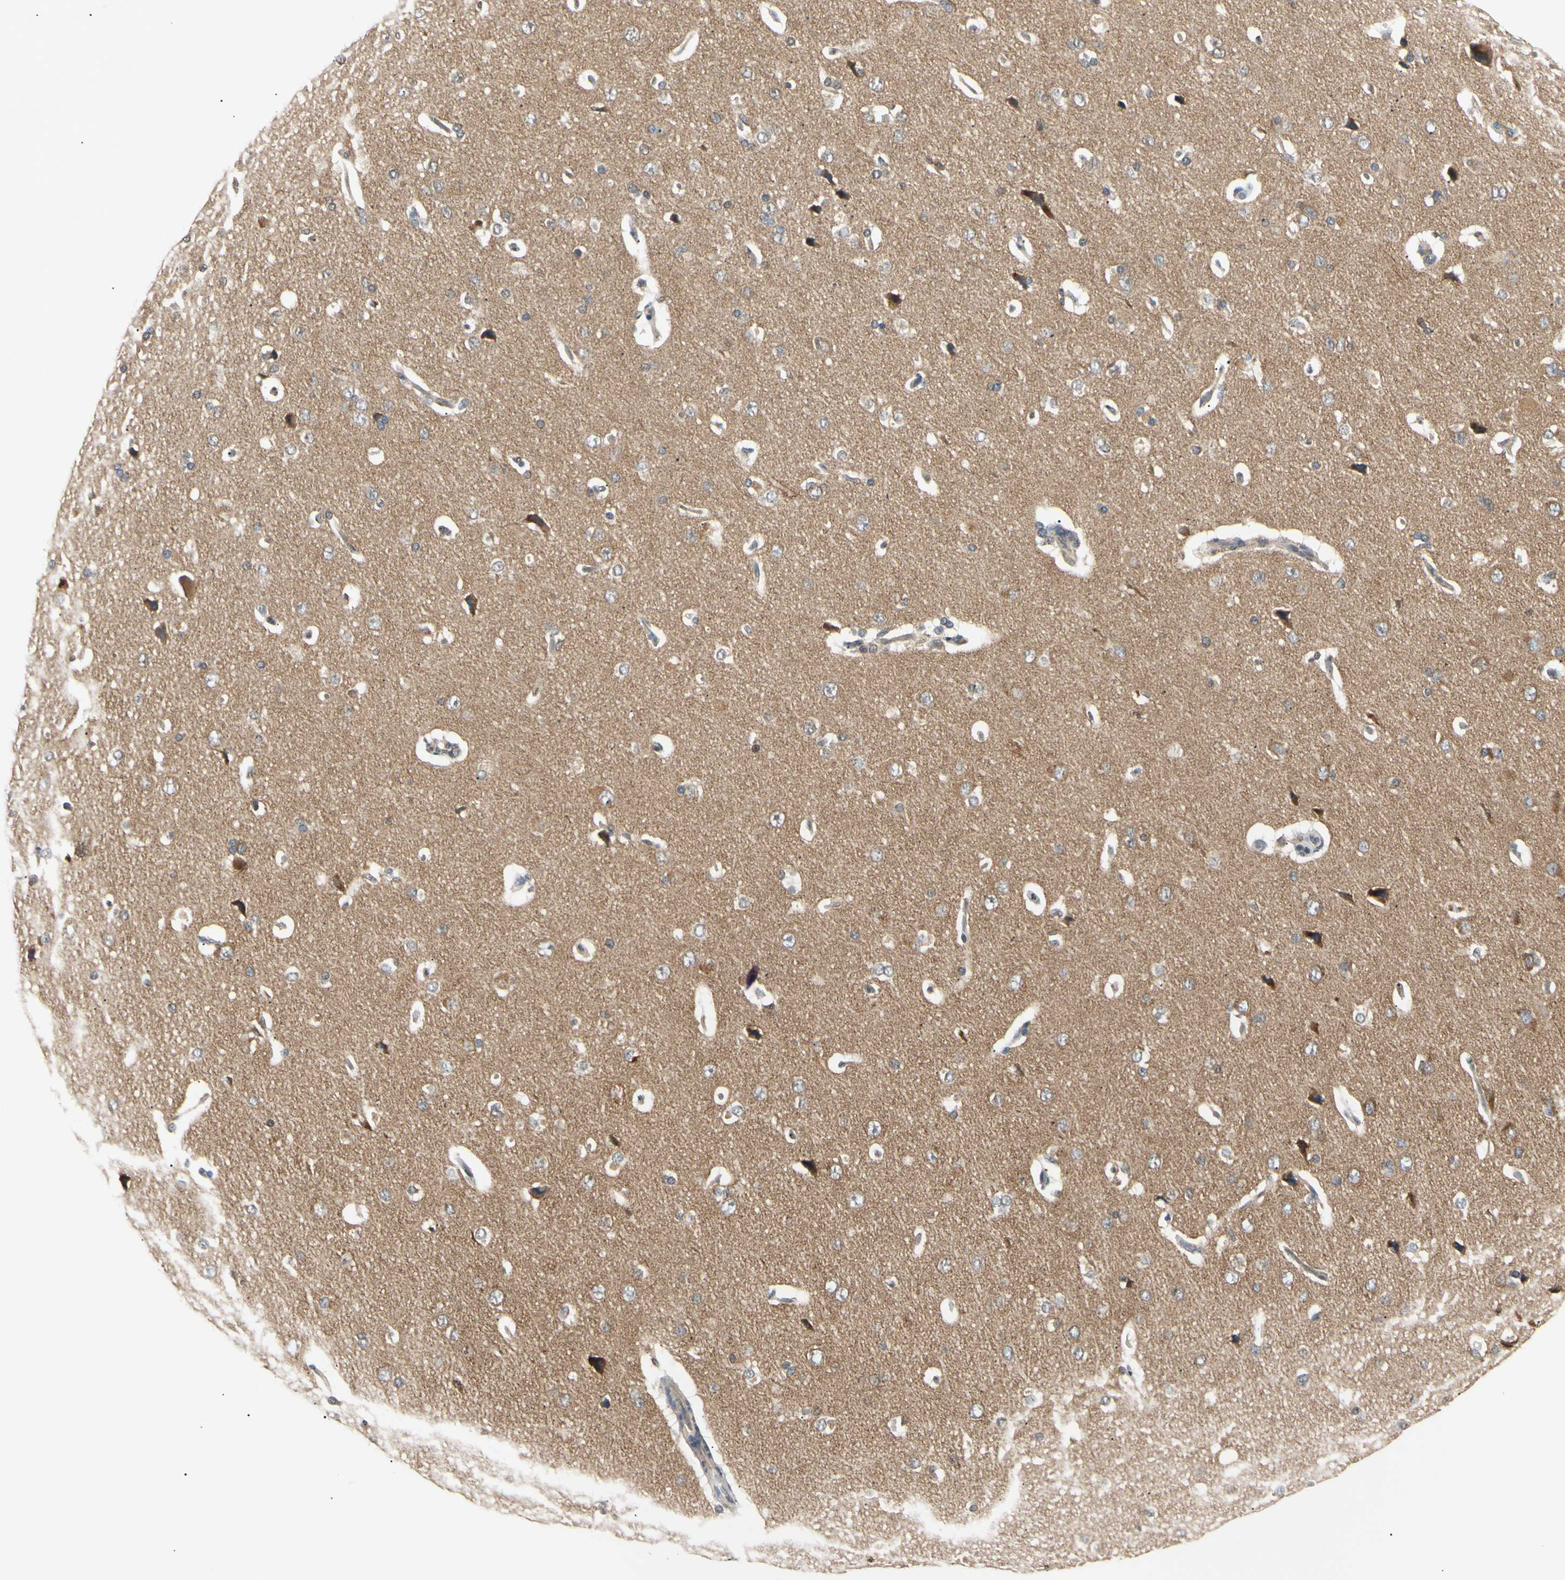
{"staining": {"intensity": "weak", "quantity": ">75%", "location": "cytoplasmic/membranous"}, "tissue": "cerebral cortex", "cell_type": "Endothelial cells", "image_type": "normal", "snomed": [{"axis": "morphology", "description": "Normal tissue, NOS"}, {"axis": "topography", "description": "Cerebral cortex"}], "caption": "Protein staining by IHC shows weak cytoplasmic/membranous positivity in about >75% of endothelial cells in normal cerebral cortex.", "gene": "EPN1", "patient": {"sex": "male", "age": 62}}